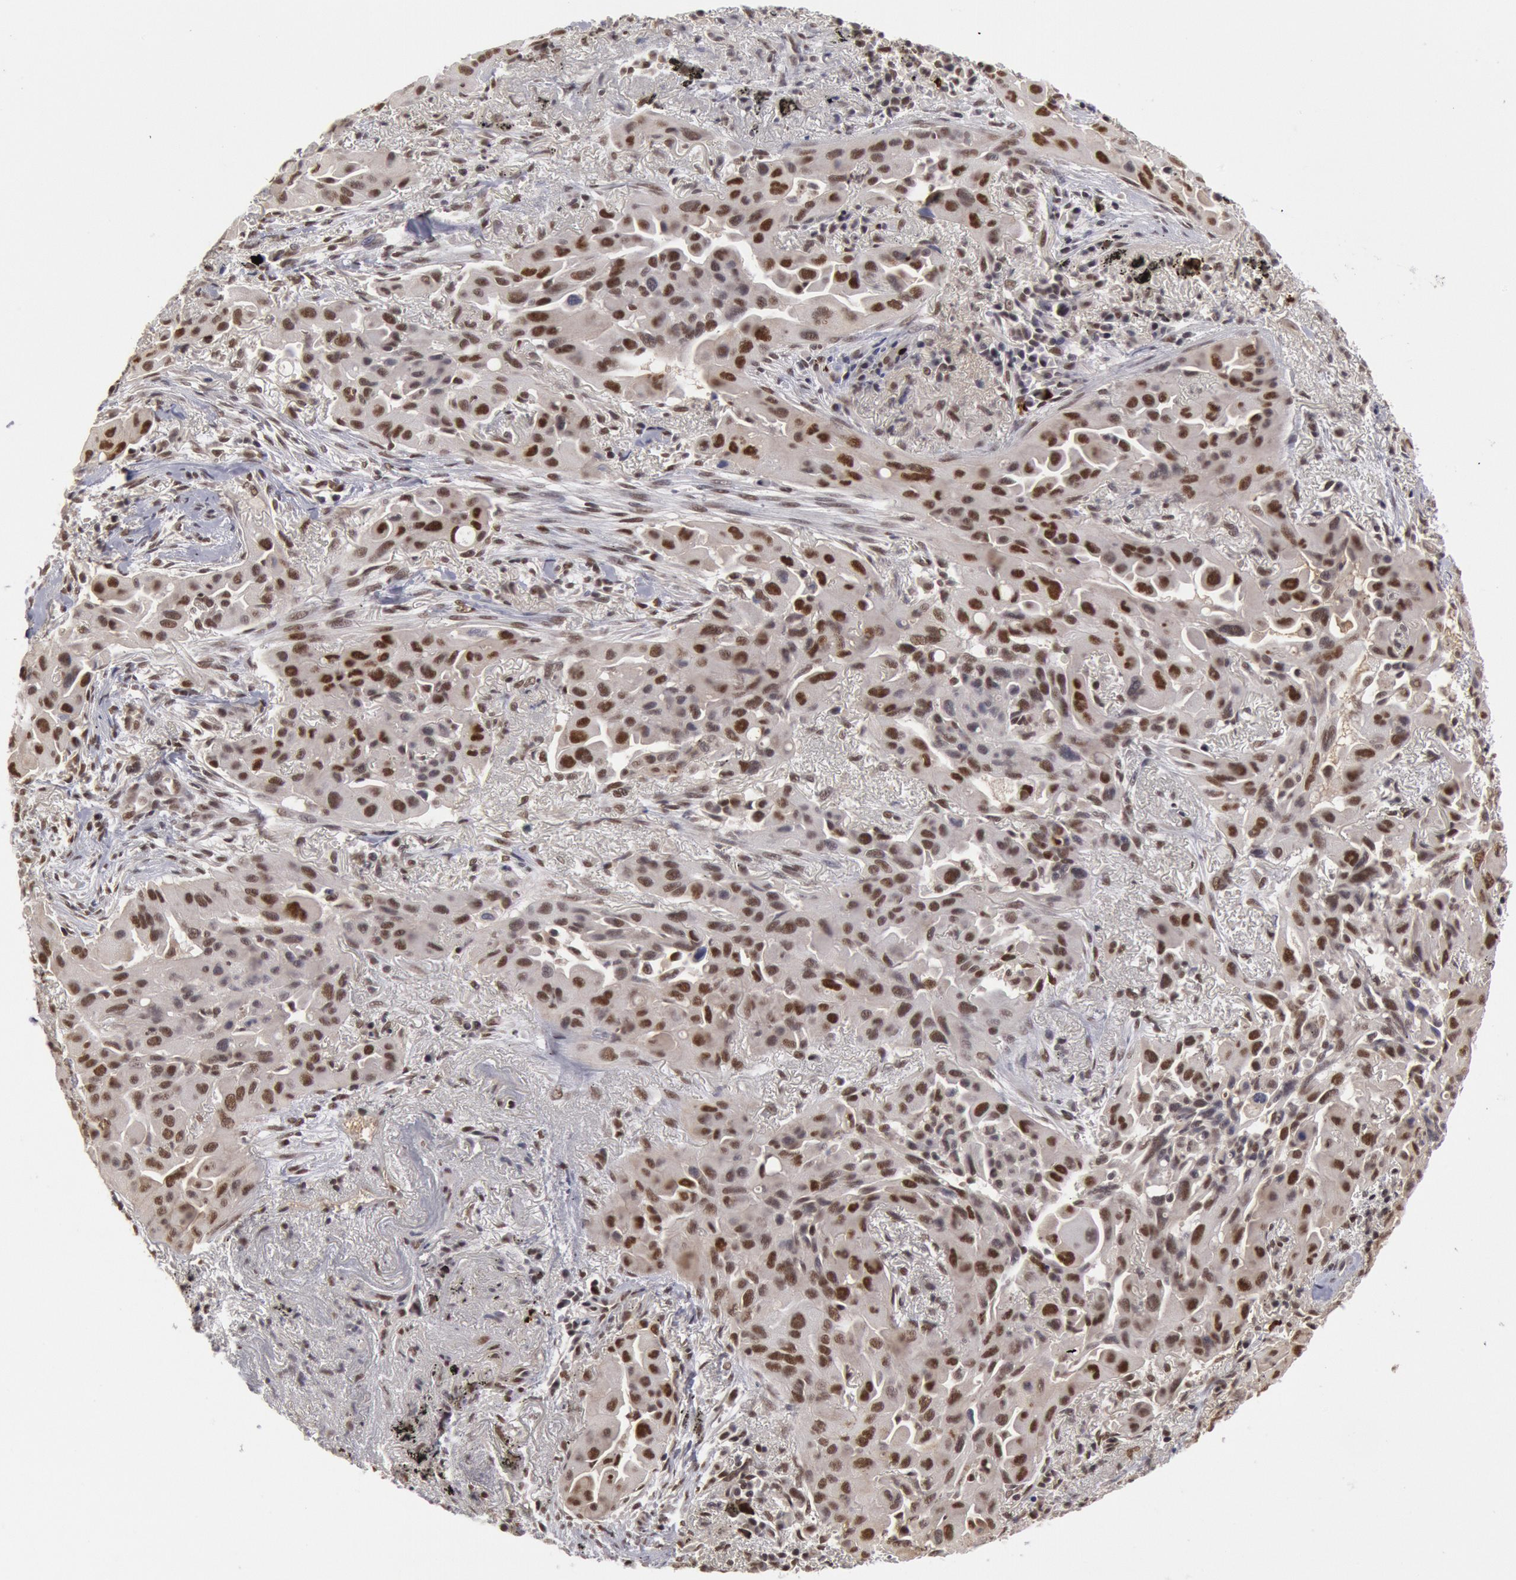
{"staining": {"intensity": "weak", "quantity": ">75%", "location": "nuclear"}, "tissue": "lung cancer", "cell_type": "Tumor cells", "image_type": "cancer", "snomed": [{"axis": "morphology", "description": "Adenocarcinoma, NOS"}, {"axis": "topography", "description": "Lung"}], "caption": "A low amount of weak nuclear expression is present in approximately >75% of tumor cells in lung adenocarcinoma tissue.", "gene": "PPP4R3B", "patient": {"sex": "male", "age": 68}}